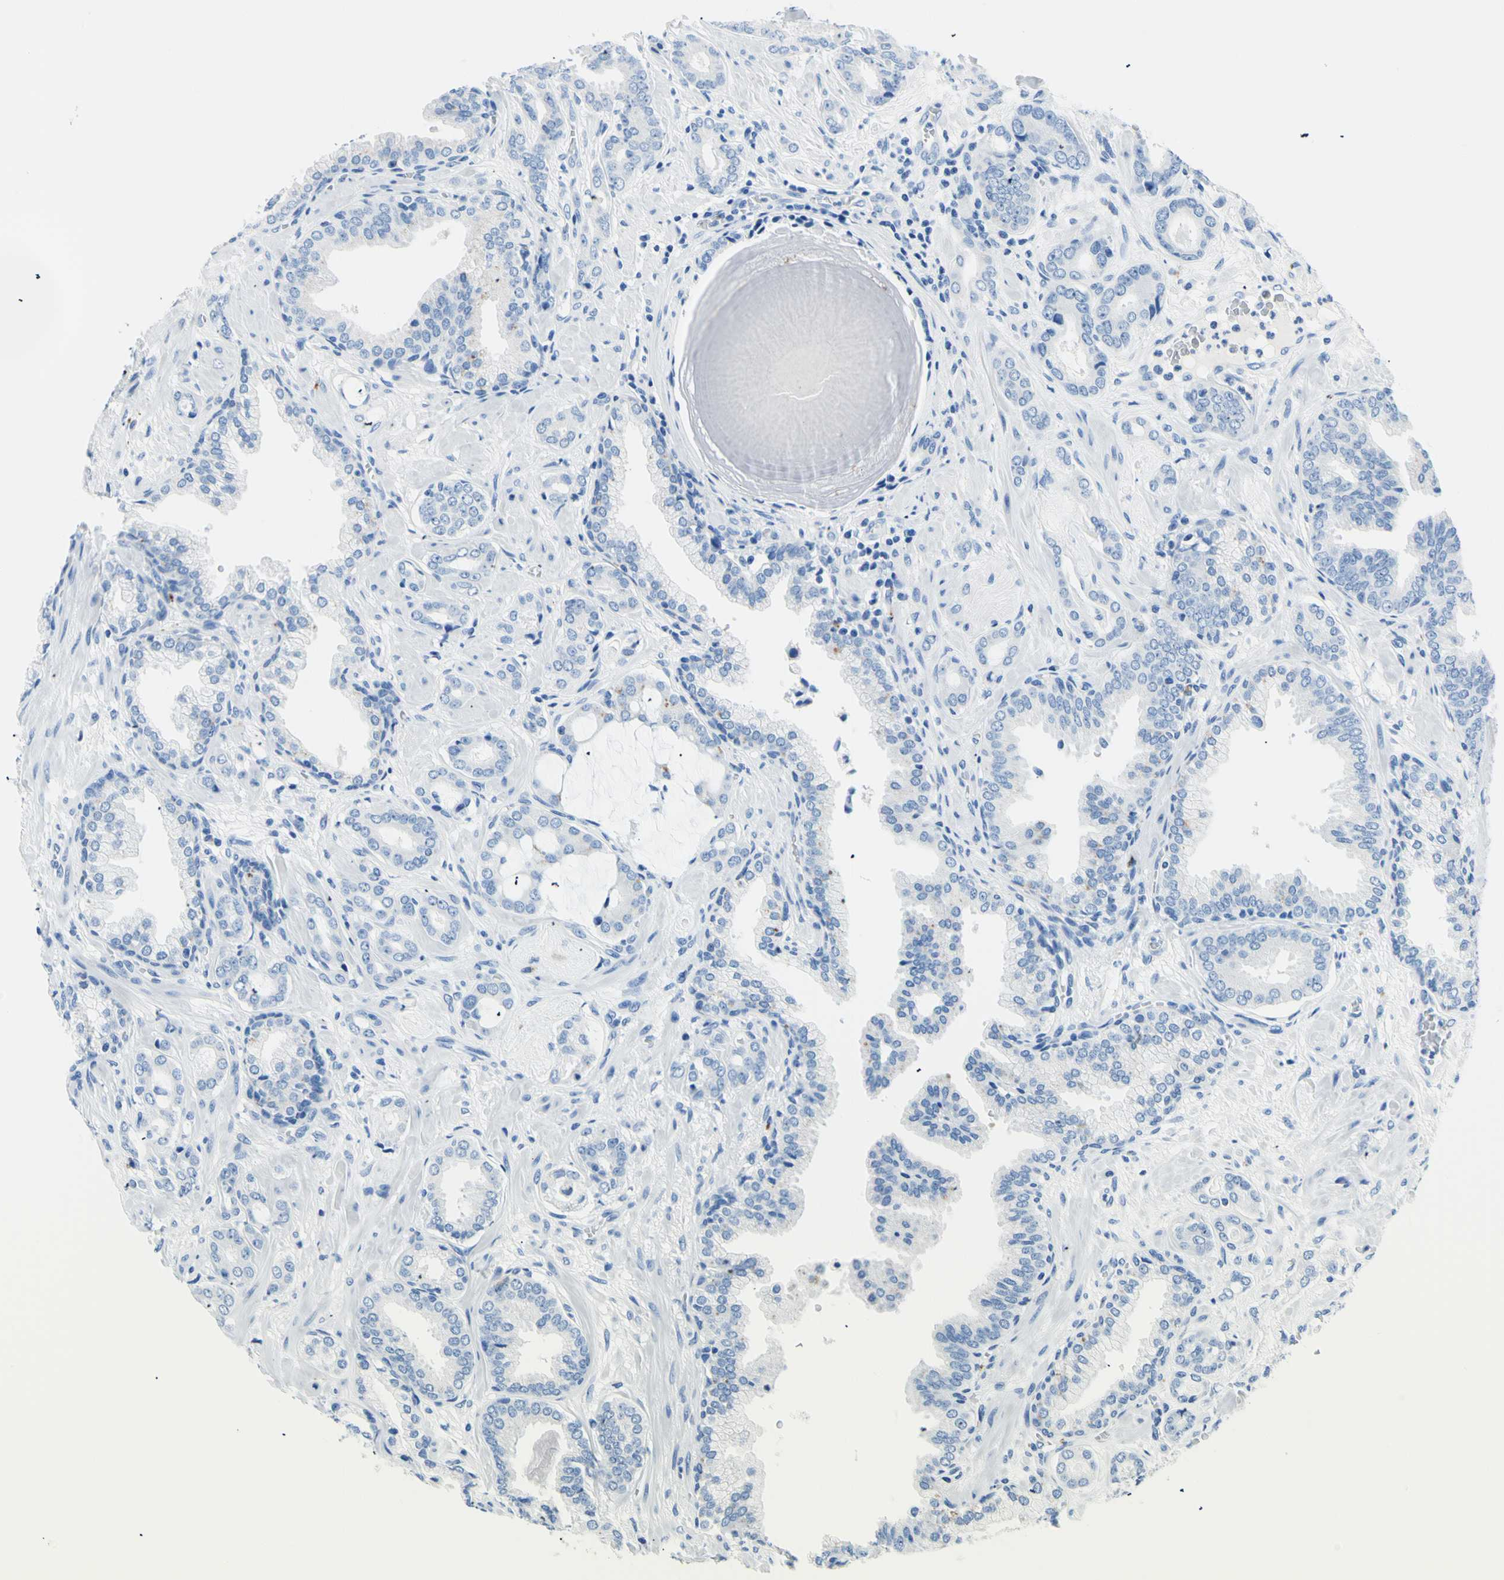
{"staining": {"intensity": "negative", "quantity": "none", "location": "none"}, "tissue": "prostate cancer", "cell_type": "Tumor cells", "image_type": "cancer", "snomed": [{"axis": "morphology", "description": "Adenocarcinoma, Low grade"}, {"axis": "topography", "description": "Prostate"}], "caption": "IHC image of neoplastic tissue: human prostate cancer (adenocarcinoma (low-grade)) stained with DAB (3,3'-diaminobenzidine) exhibits no significant protein positivity in tumor cells.", "gene": "MYH2", "patient": {"sex": "male", "age": 53}}